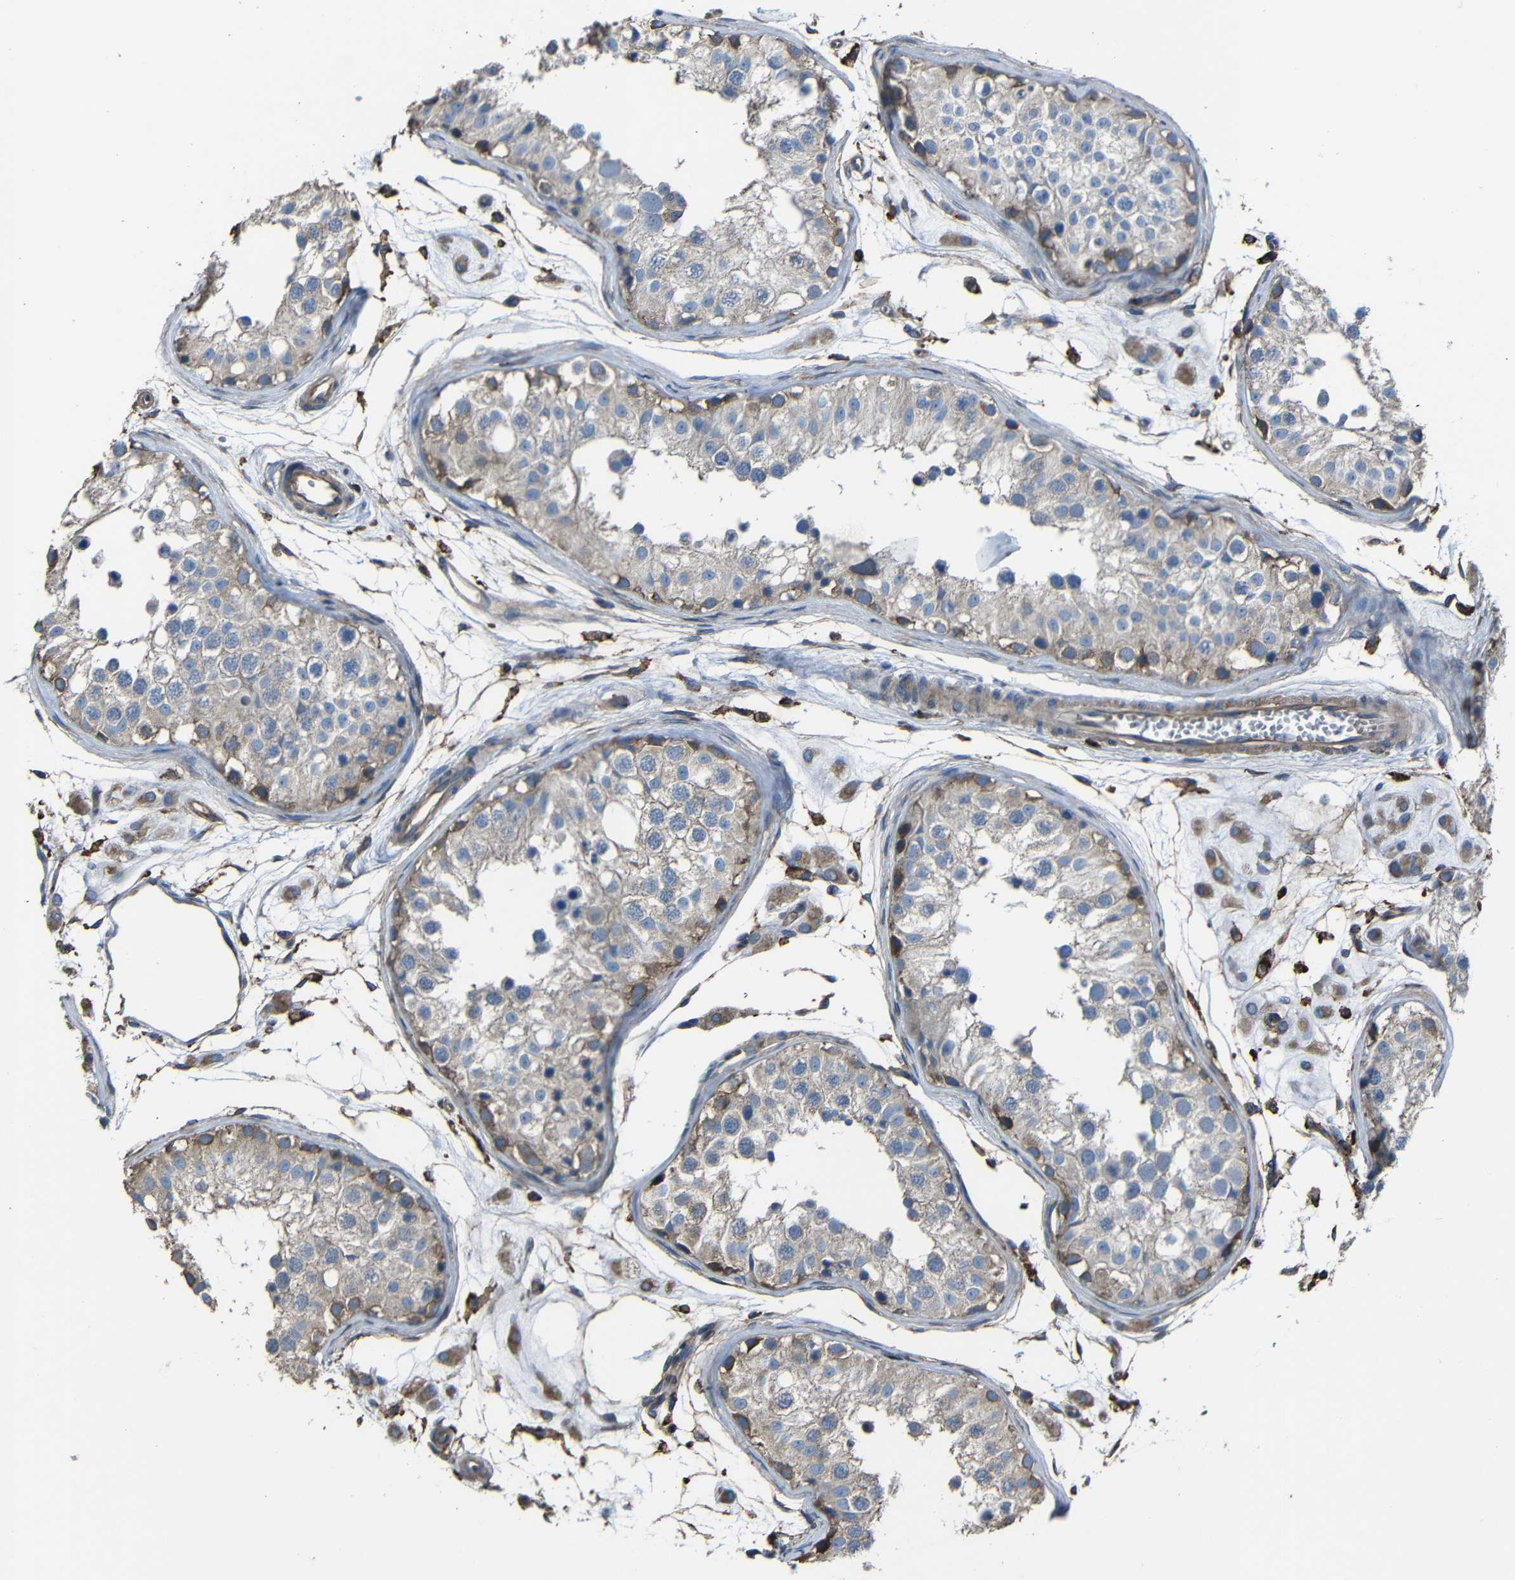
{"staining": {"intensity": "moderate", "quantity": "<25%", "location": "cytoplasmic/membranous"}, "tissue": "testis", "cell_type": "Cells in seminiferous ducts", "image_type": "normal", "snomed": [{"axis": "morphology", "description": "Normal tissue, NOS"}, {"axis": "morphology", "description": "Adenocarcinoma, metastatic, NOS"}, {"axis": "topography", "description": "Testis"}], "caption": "Brown immunohistochemical staining in benign human testis shows moderate cytoplasmic/membranous staining in about <25% of cells in seminiferous ducts. (IHC, brightfield microscopy, high magnification).", "gene": "ADGRE5", "patient": {"sex": "male", "age": 26}}